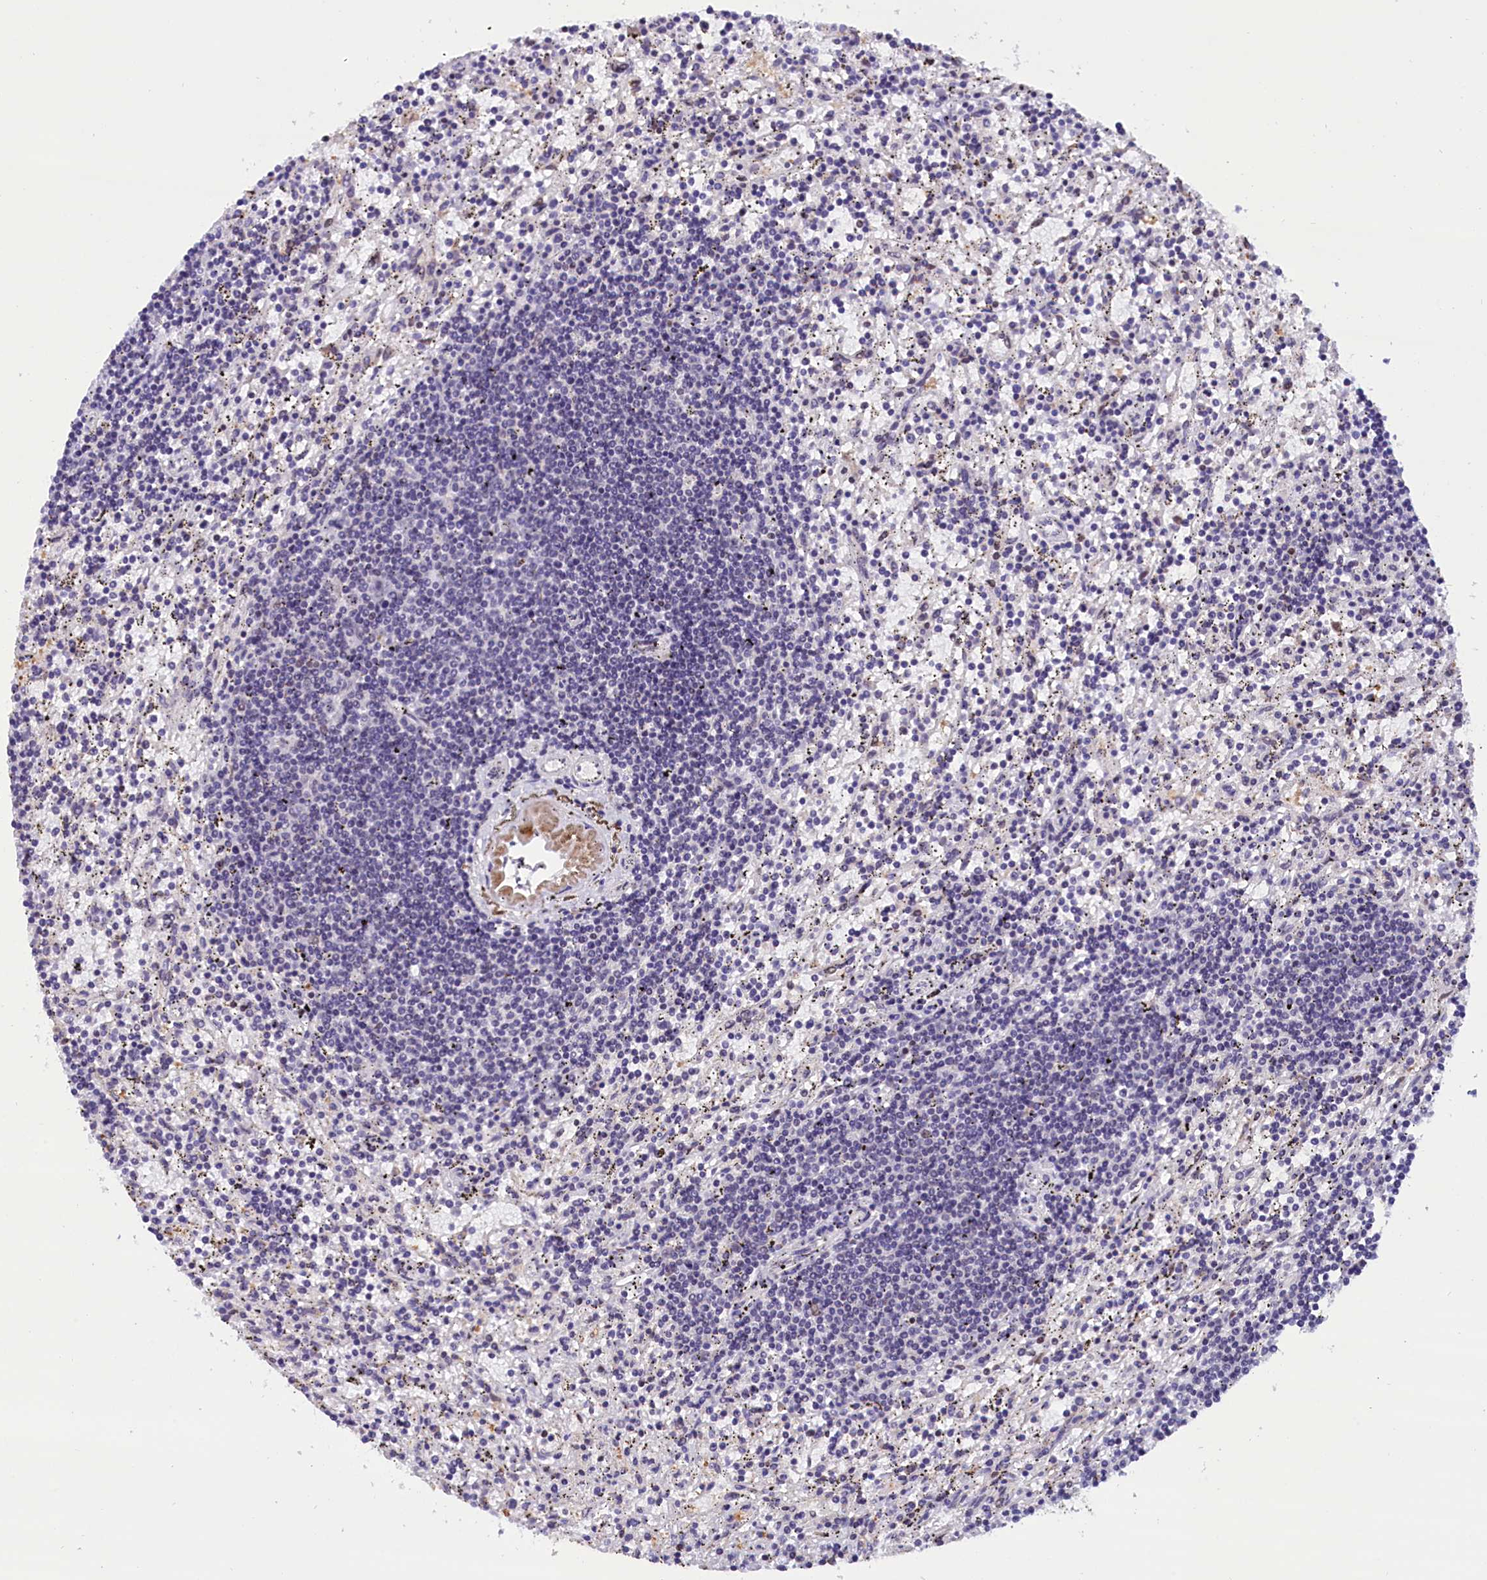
{"staining": {"intensity": "negative", "quantity": "none", "location": "none"}, "tissue": "lymphoma", "cell_type": "Tumor cells", "image_type": "cancer", "snomed": [{"axis": "morphology", "description": "Malignant lymphoma, non-Hodgkin's type, Low grade"}, {"axis": "topography", "description": "Spleen"}], "caption": "High magnification brightfield microscopy of malignant lymphoma, non-Hodgkin's type (low-grade) stained with DAB (3,3'-diaminobenzidine) (brown) and counterstained with hematoxylin (blue): tumor cells show no significant staining.", "gene": "CDYL2", "patient": {"sex": "male", "age": 76}}